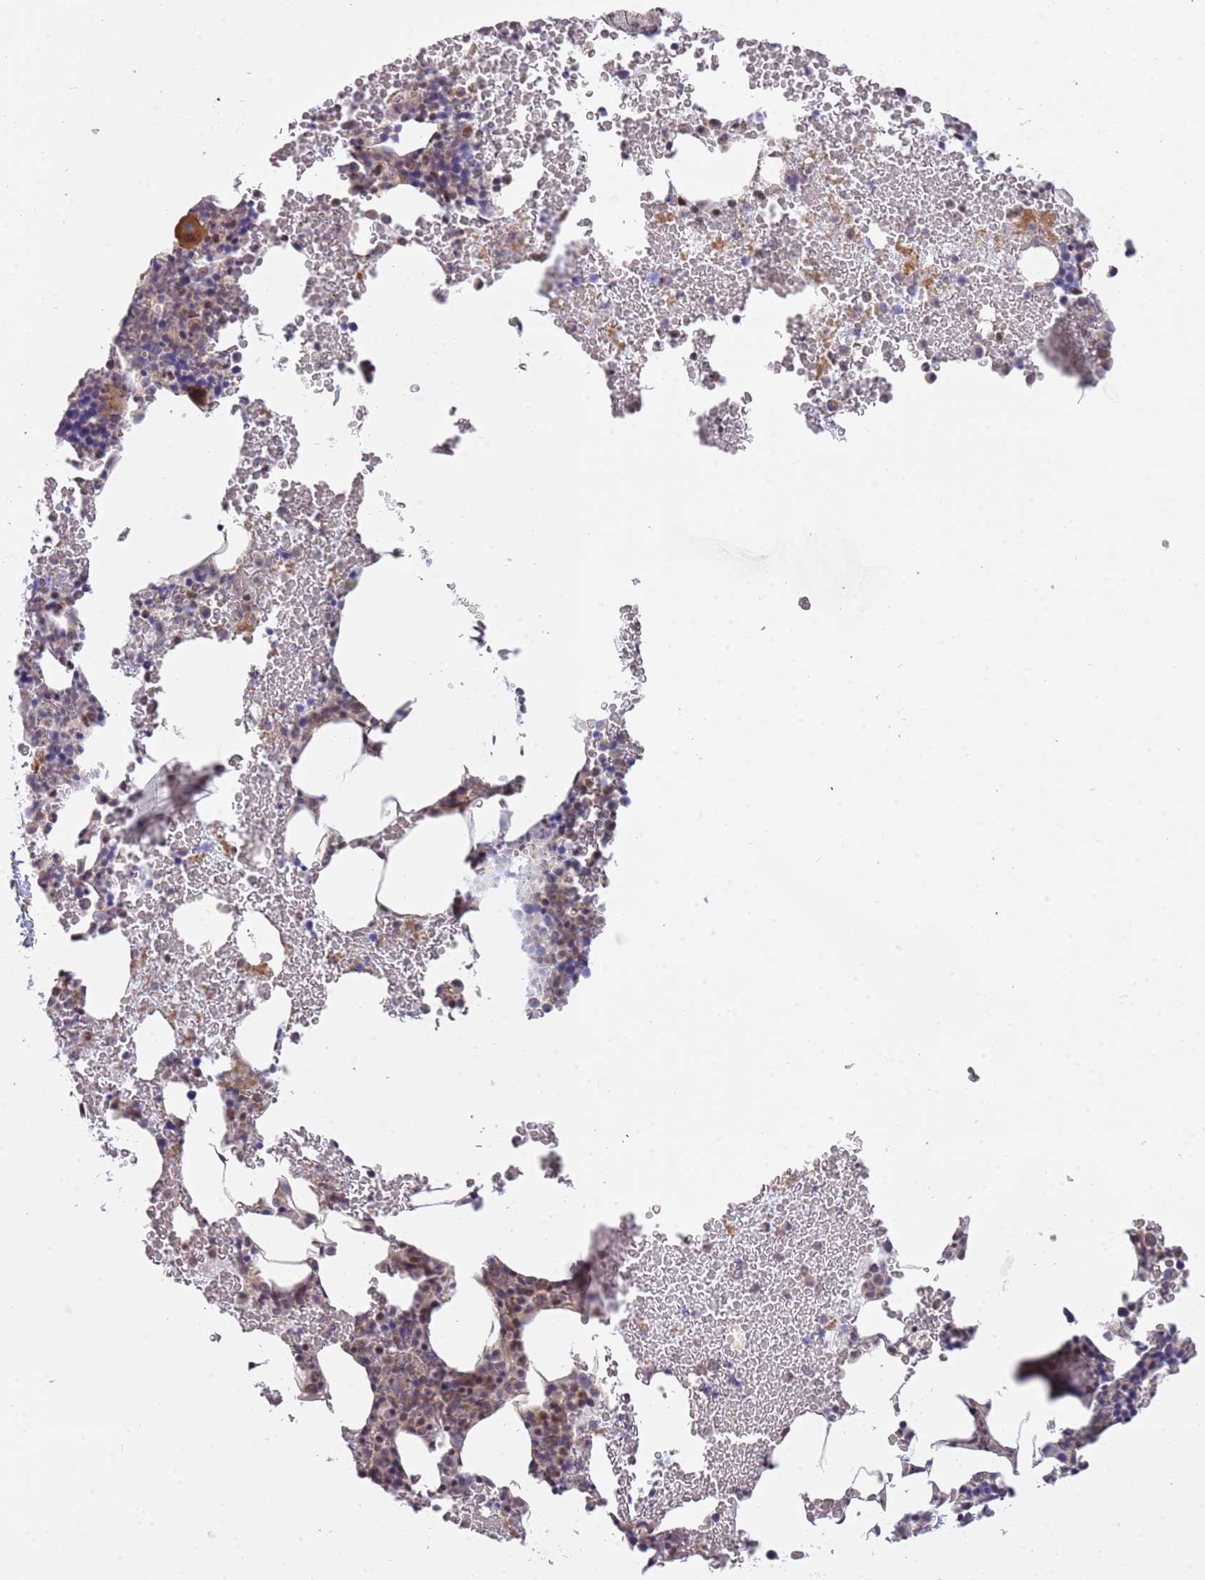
{"staining": {"intensity": "moderate", "quantity": "<25%", "location": "cytoplasmic/membranous,nuclear"}, "tissue": "bone marrow", "cell_type": "Hematopoietic cells", "image_type": "normal", "snomed": [{"axis": "morphology", "description": "Normal tissue, NOS"}, {"axis": "morphology", "description": "Inflammation, NOS"}, {"axis": "topography", "description": "Bone marrow"}], "caption": "An image showing moderate cytoplasmic/membranous,nuclear staining in approximately <25% of hematopoietic cells in unremarkable bone marrow, as visualized by brown immunohistochemical staining.", "gene": "LRMDA", "patient": {"sex": "female", "age": 78}}